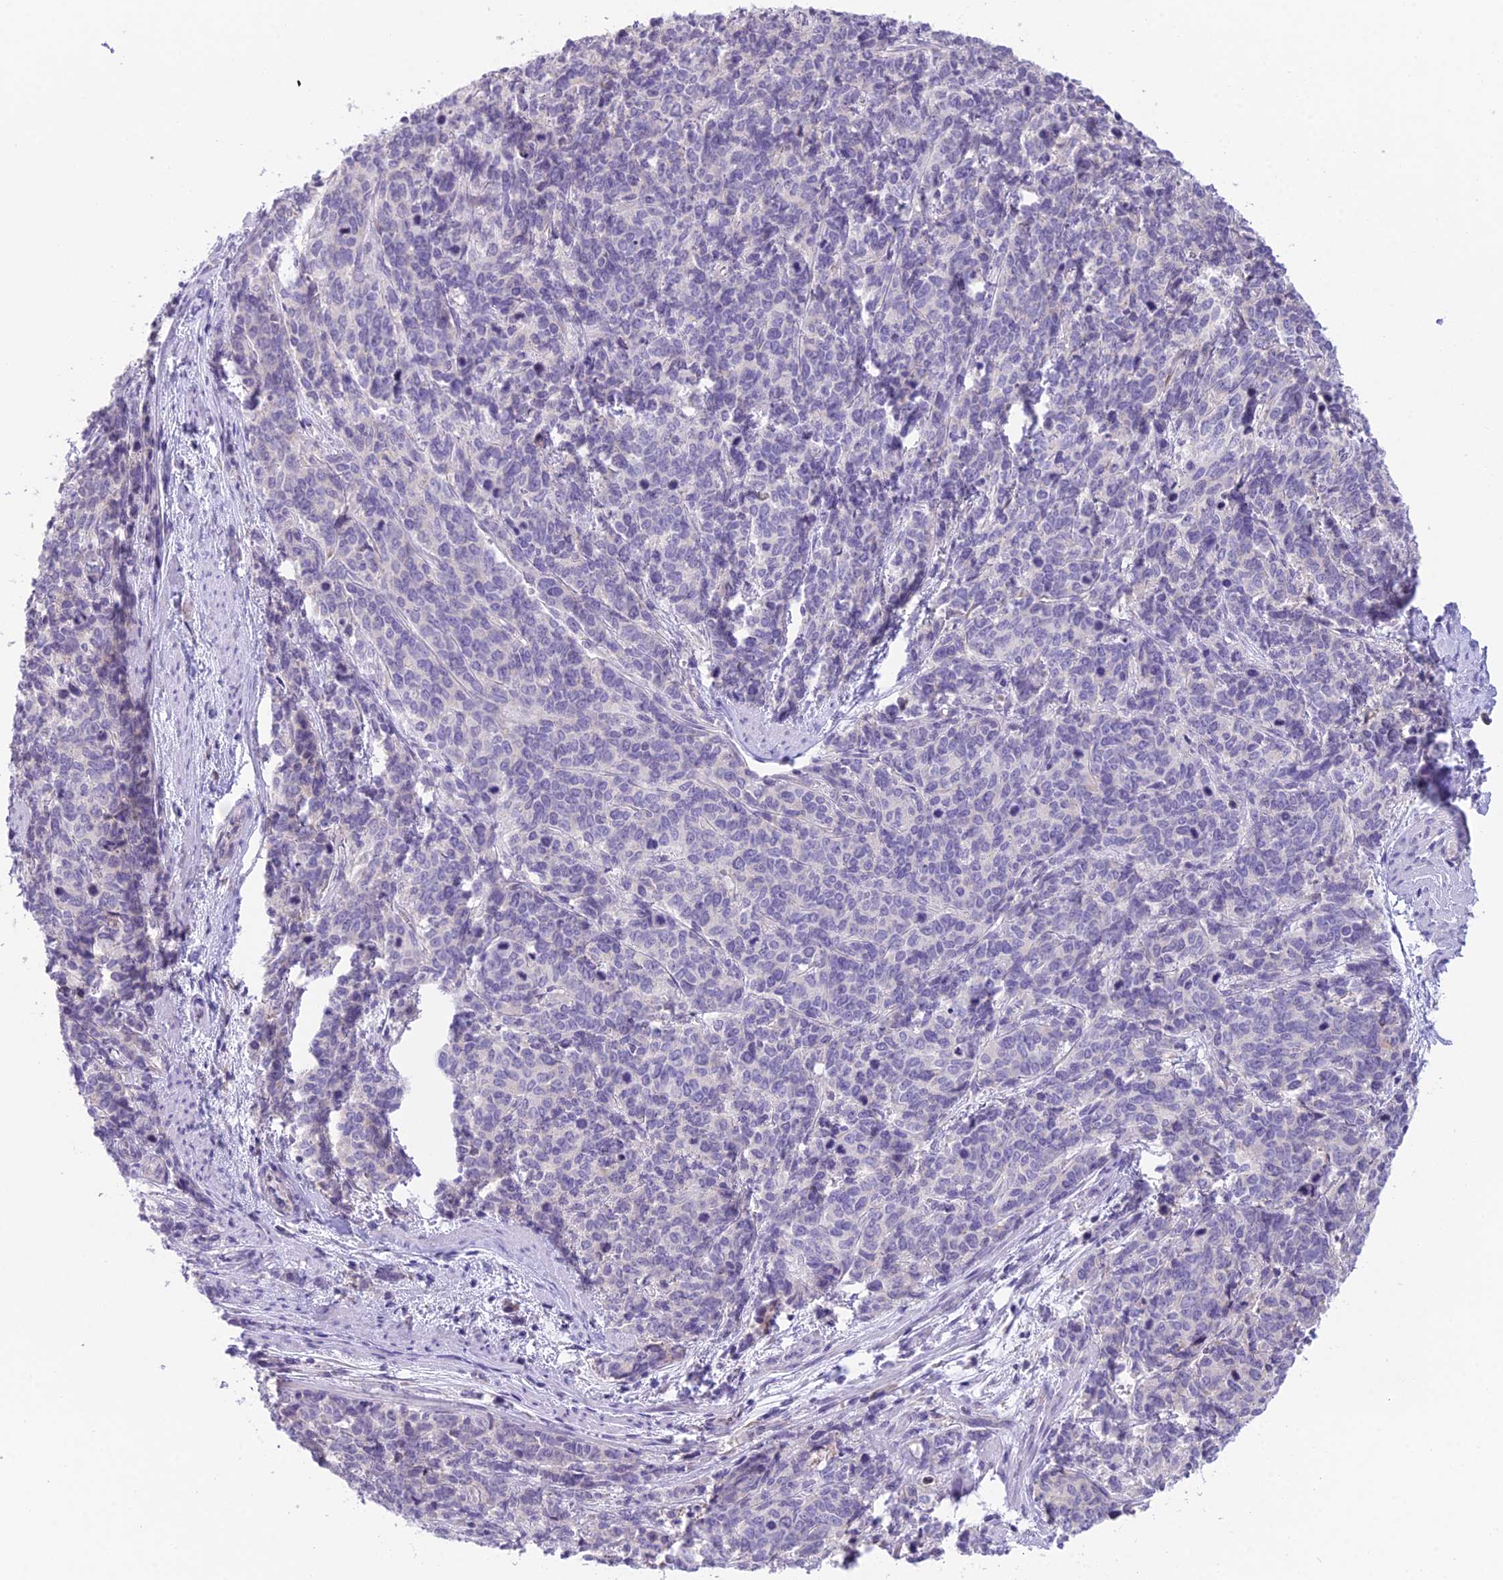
{"staining": {"intensity": "negative", "quantity": "none", "location": "none"}, "tissue": "cervical cancer", "cell_type": "Tumor cells", "image_type": "cancer", "snomed": [{"axis": "morphology", "description": "Squamous cell carcinoma, NOS"}, {"axis": "topography", "description": "Cervix"}], "caption": "A micrograph of human cervical cancer (squamous cell carcinoma) is negative for staining in tumor cells.", "gene": "RPS26", "patient": {"sex": "female", "age": 60}}